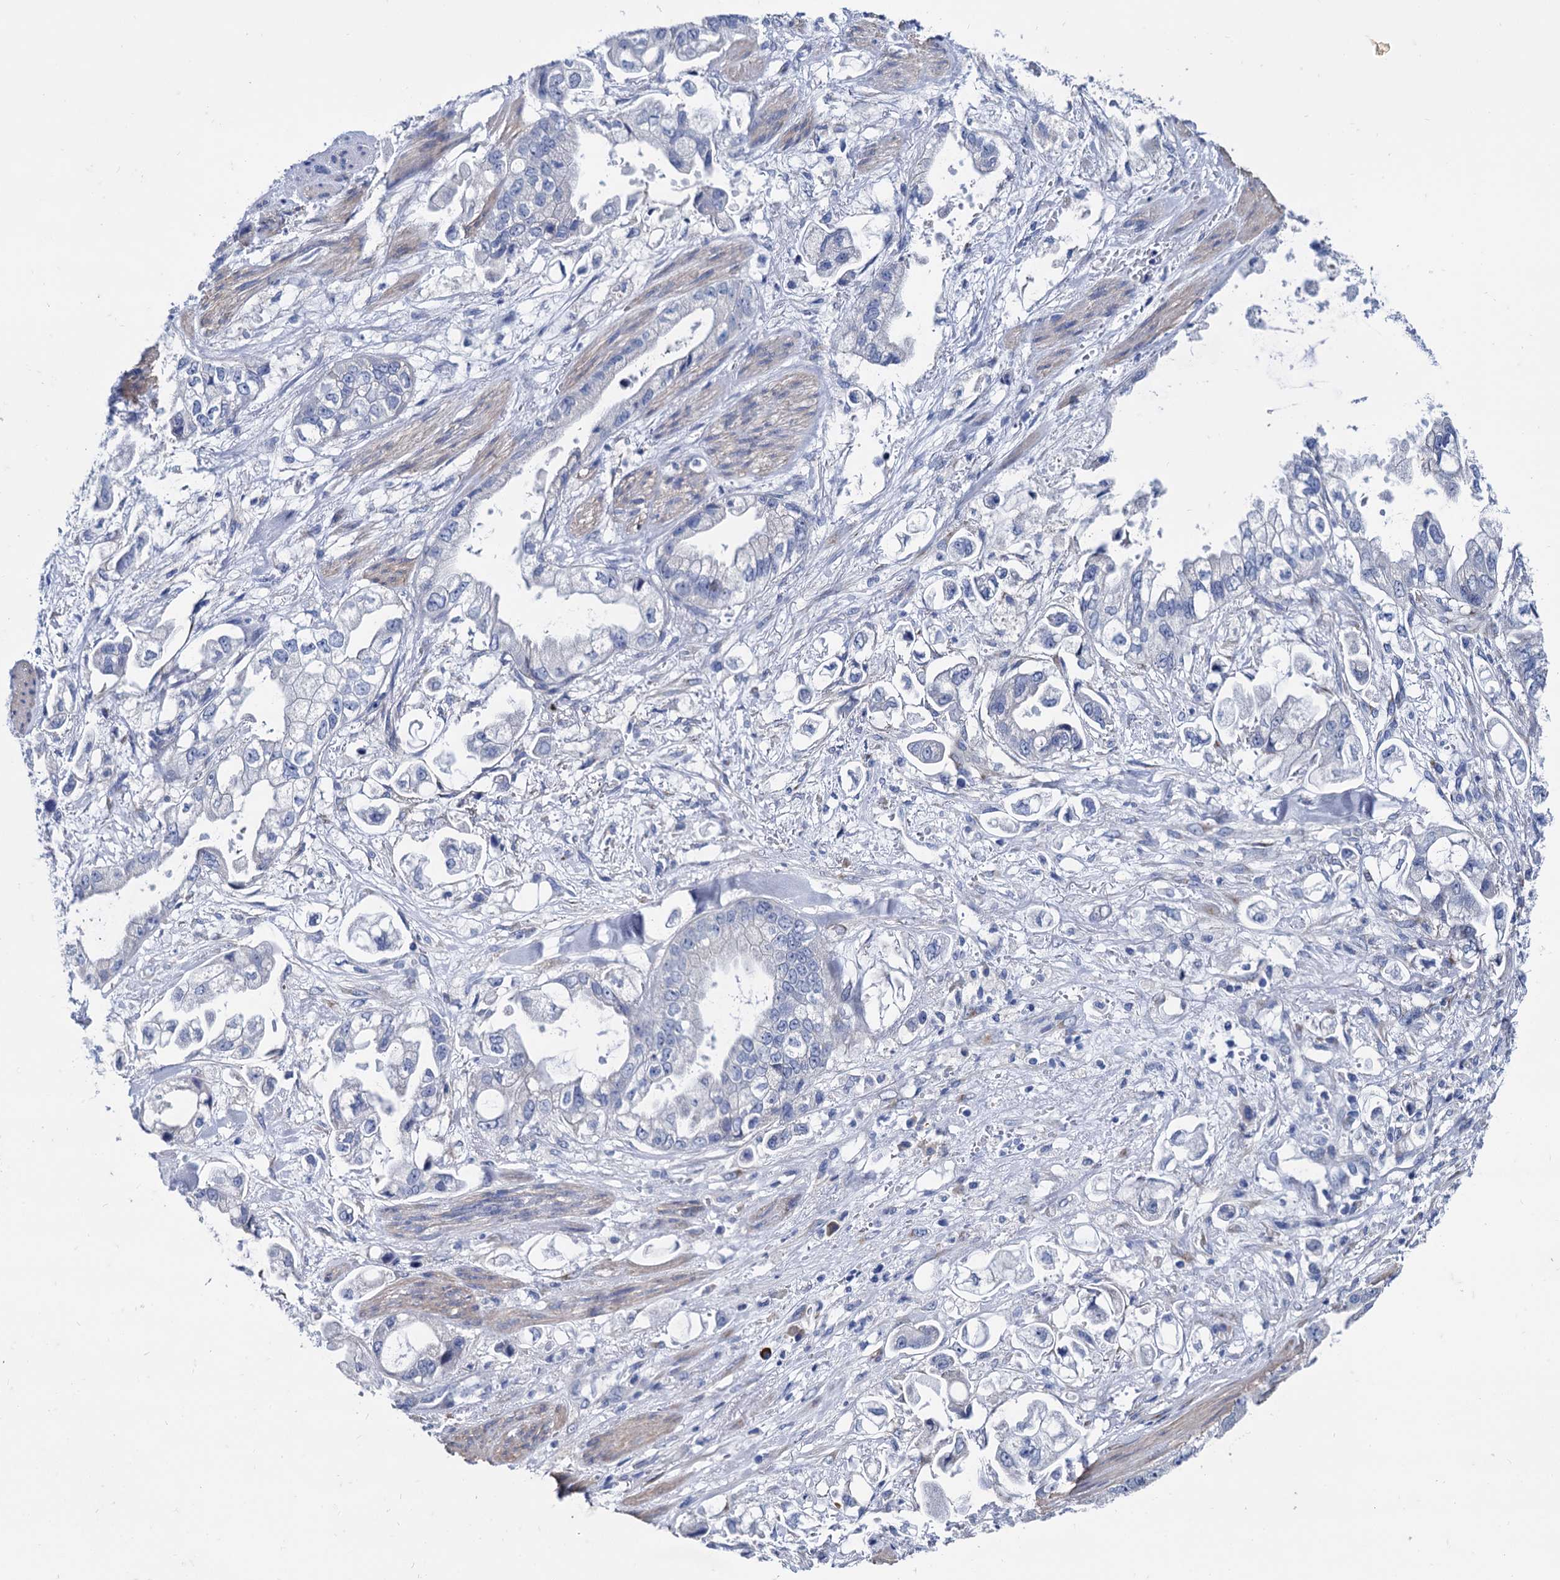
{"staining": {"intensity": "negative", "quantity": "none", "location": "none"}, "tissue": "stomach cancer", "cell_type": "Tumor cells", "image_type": "cancer", "snomed": [{"axis": "morphology", "description": "Adenocarcinoma, NOS"}, {"axis": "topography", "description": "Stomach"}], "caption": "Protein analysis of stomach cancer exhibits no significant expression in tumor cells.", "gene": "FOXR2", "patient": {"sex": "male", "age": 62}}